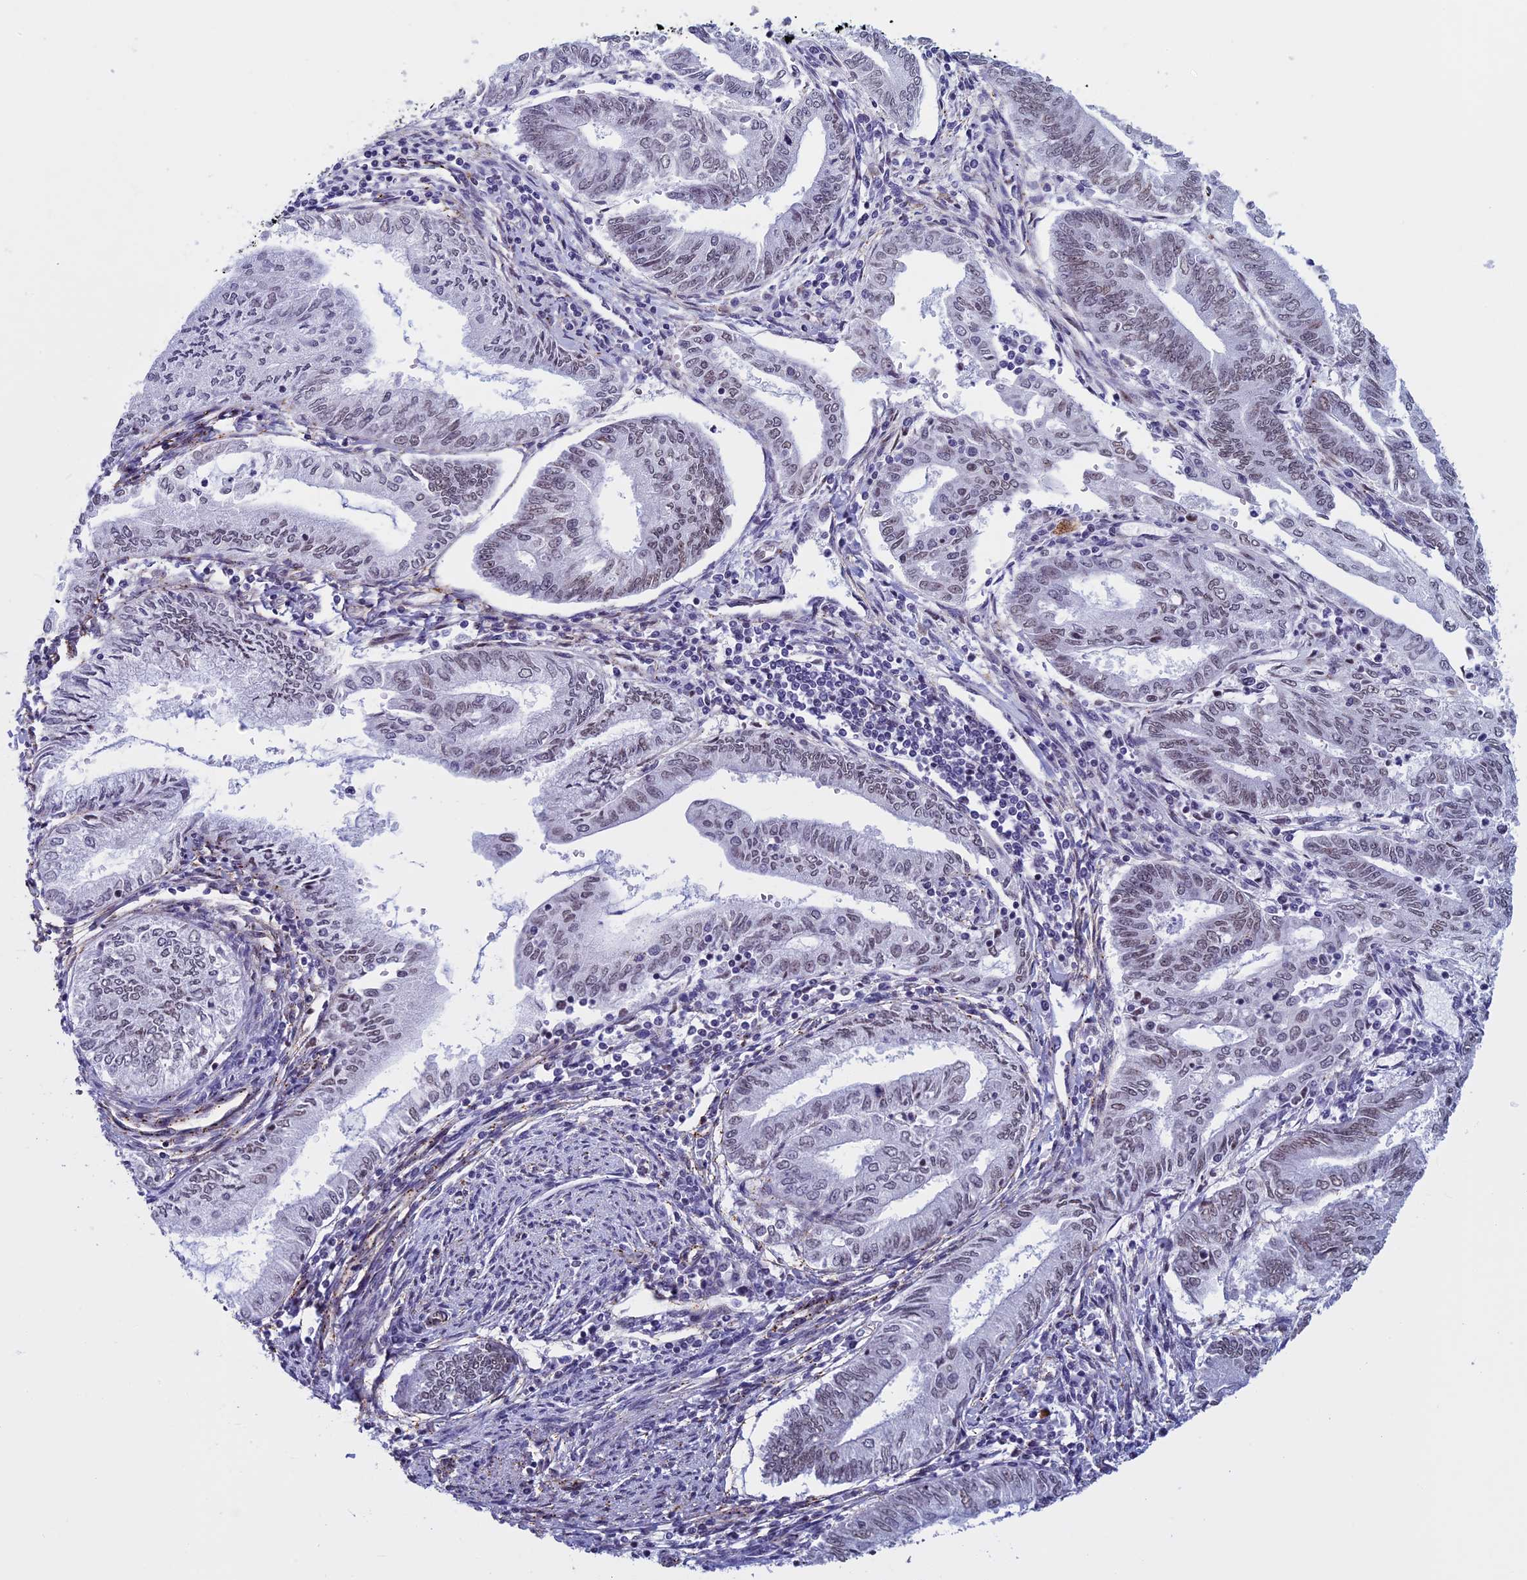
{"staining": {"intensity": "weak", "quantity": ">75%", "location": "nuclear"}, "tissue": "endometrial cancer", "cell_type": "Tumor cells", "image_type": "cancer", "snomed": [{"axis": "morphology", "description": "Adenocarcinoma, NOS"}, {"axis": "topography", "description": "Endometrium"}], "caption": "There is low levels of weak nuclear expression in tumor cells of endometrial adenocarcinoma, as demonstrated by immunohistochemical staining (brown color).", "gene": "NIPBL", "patient": {"sex": "female", "age": 66}}